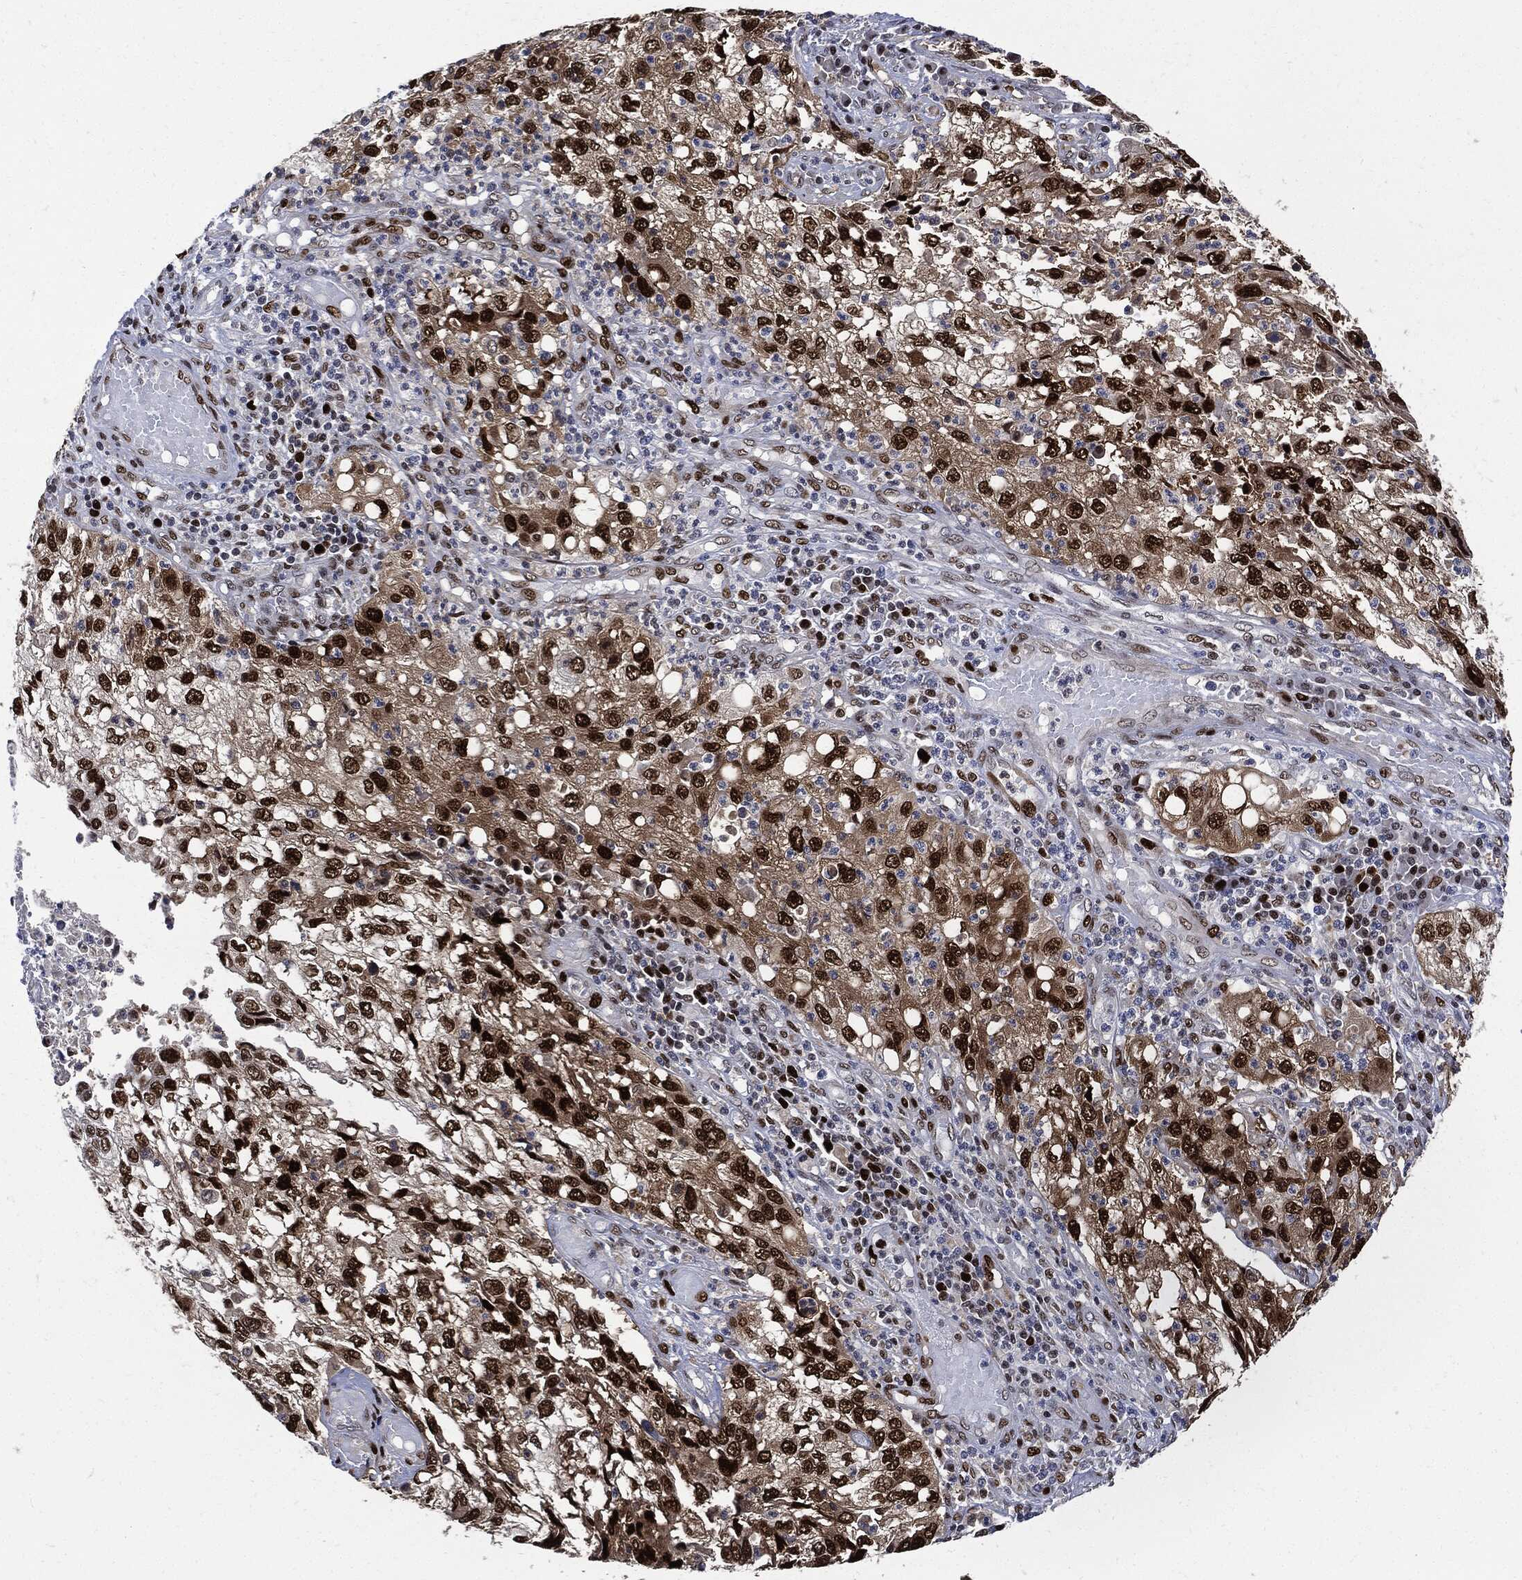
{"staining": {"intensity": "strong", "quantity": "<25%", "location": "nuclear"}, "tissue": "cervical cancer", "cell_type": "Tumor cells", "image_type": "cancer", "snomed": [{"axis": "morphology", "description": "Squamous cell carcinoma, NOS"}, {"axis": "topography", "description": "Cervix"}], "caption": "Immunohistochemical staining of human squamous cell carcinoma (cervical) reveals medium levels of strong nuclear expression in about <25% of tumor cells. (IHC, brightfield microscopy, high magnification).", "gene": "PCNA", "patient": {"sex": "female", "age": 36}}